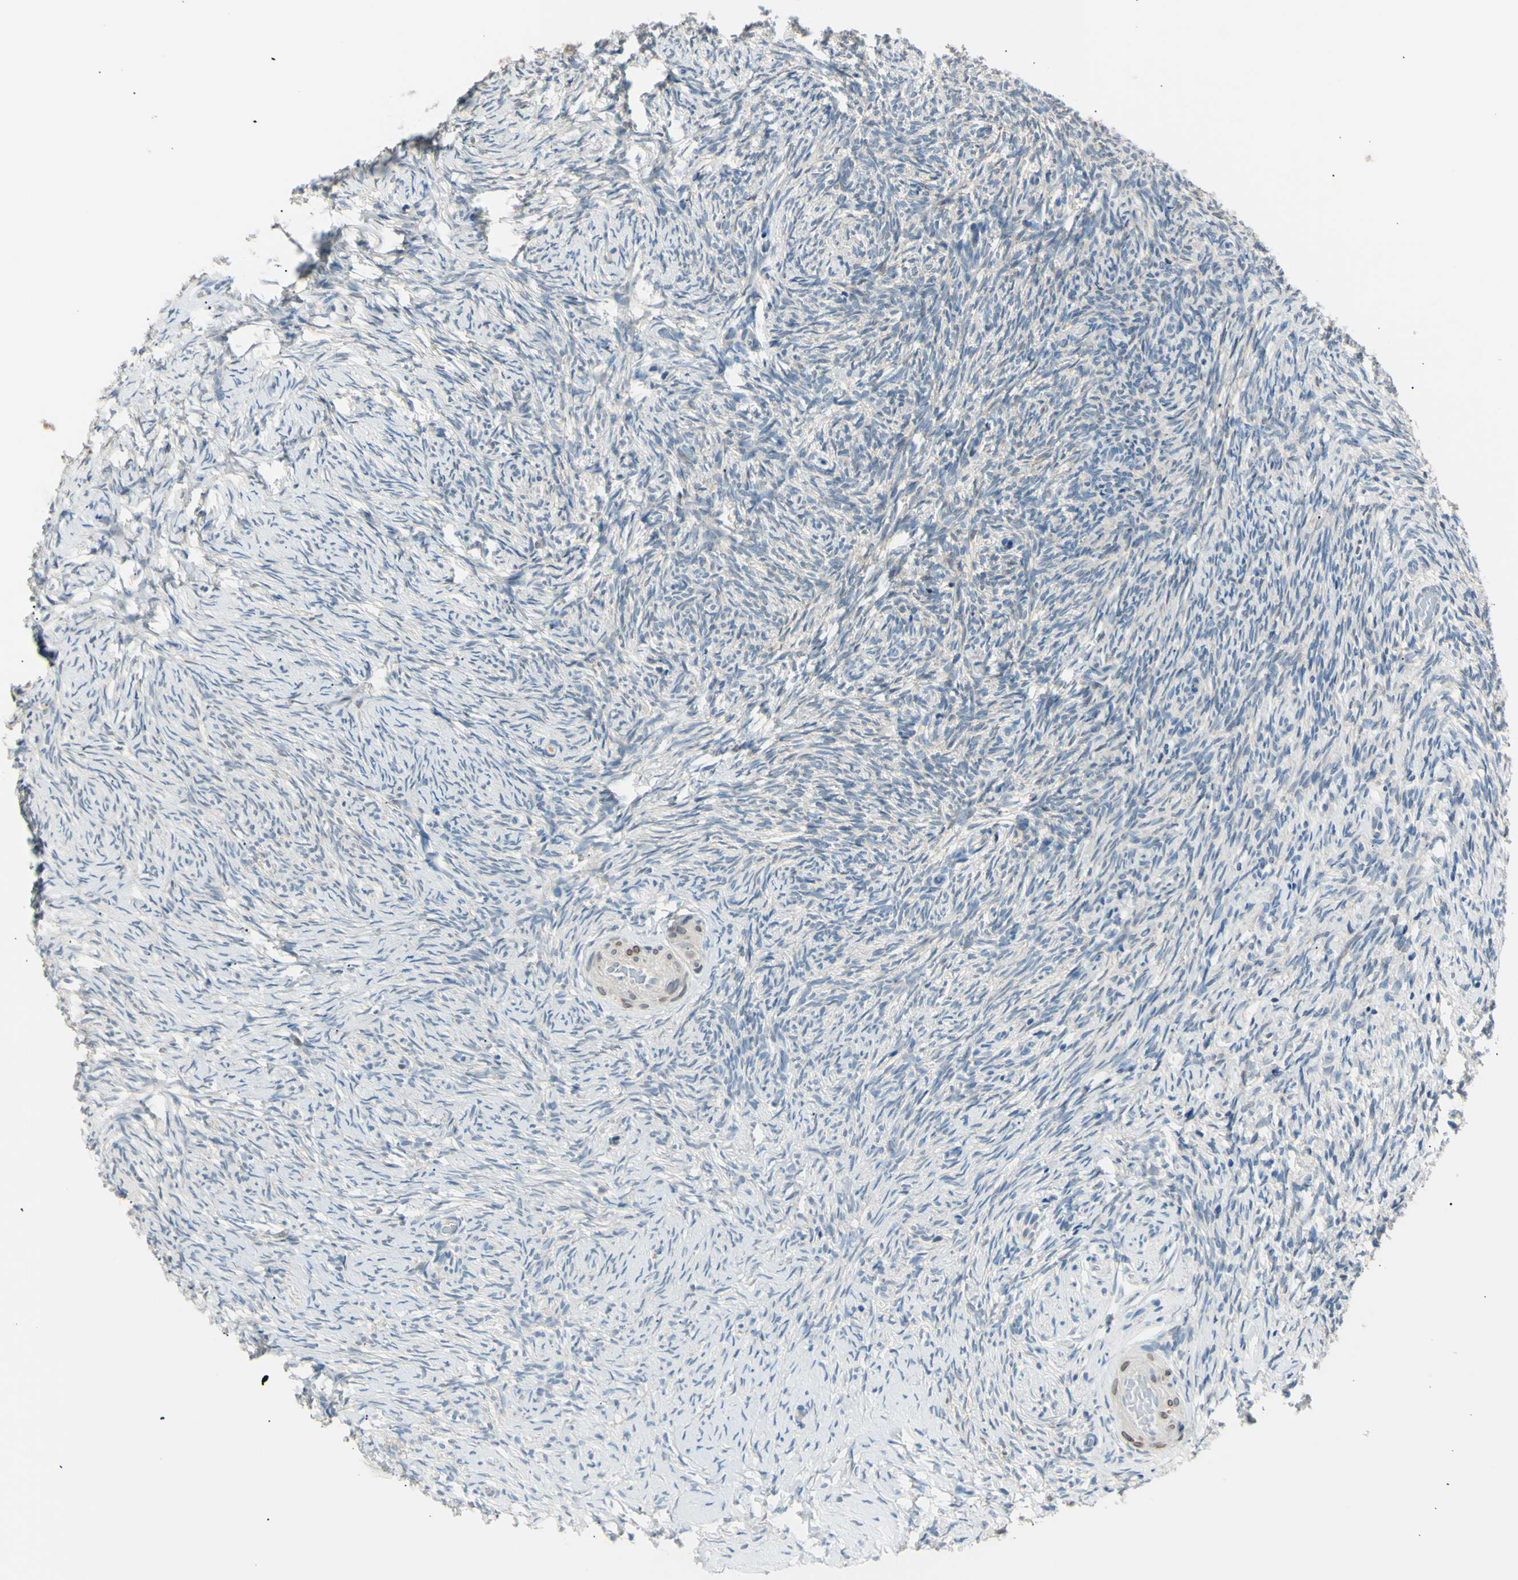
{"staining": {"intensity": "negative", "quantity": "none", "location": "none"}, "tissue": "ovary", "cell_type": "Ovarian stroma cells", "image_type": "normal", "snomed": [{"axis": "morphology", "description": "Normal tissue, NOS"}, {"axis": "topography", "description": "Ovary"}], "caption": "Protein analysis of normal ovary displays no significant positivity in ovarian stroma cells.", "gene": "LHPP", "patient": {"sex": "female", "age": 60}}